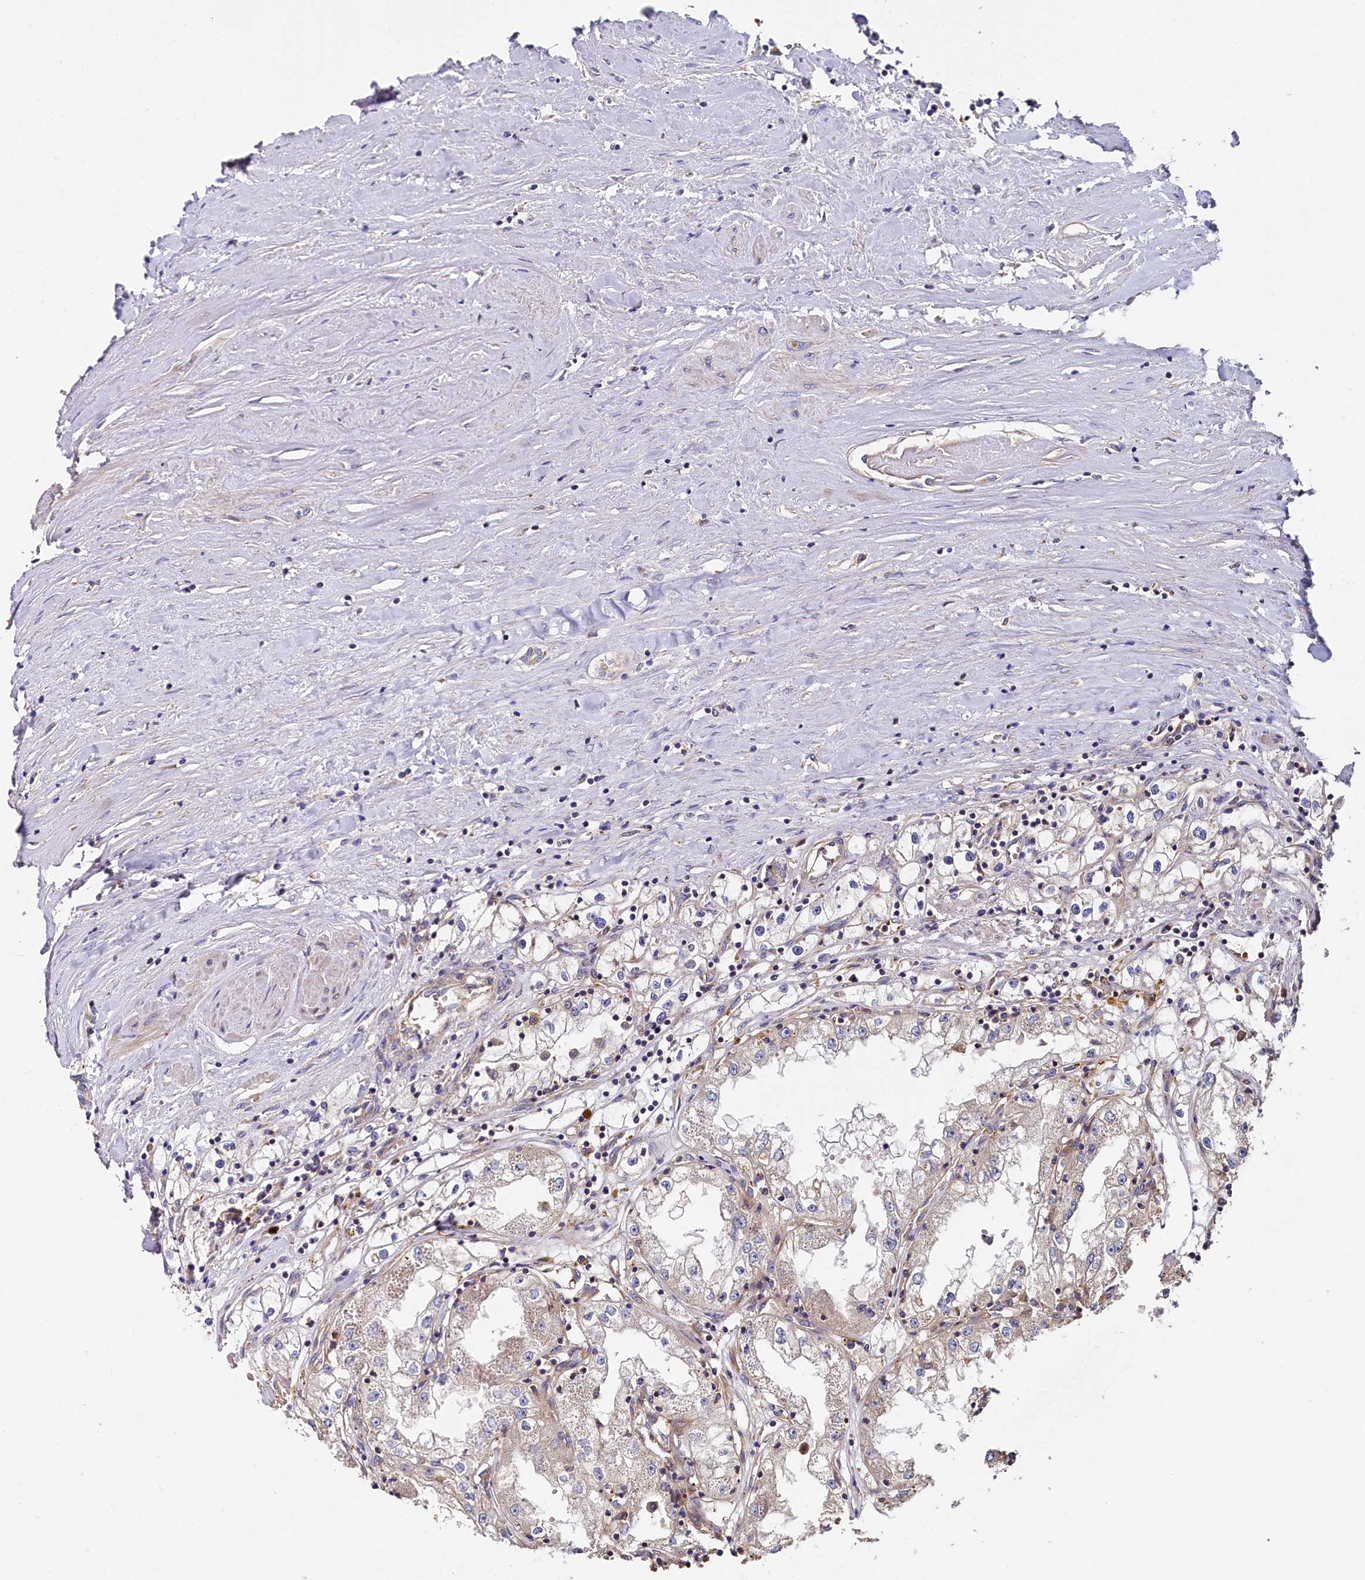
{"staining": {"intensity": "weak", "quantity": "<25%", "location": "cytoplasmic/membranous"}, "tissue": "renal cancer", "cell_type": "Tumor cells", "image_type": "cancer", "snomed": [{"axis": "morphology", "description": "Adenocarcinoma, NOS"}, {"axis": "topography", "description": "Kidney"}], "caption": "This is an IHC histopathology image of renal cancer. There is no positivity in tumor cells.", "gene": "PPIP5K1", "patient": {"sex": "male", "age": 56}}